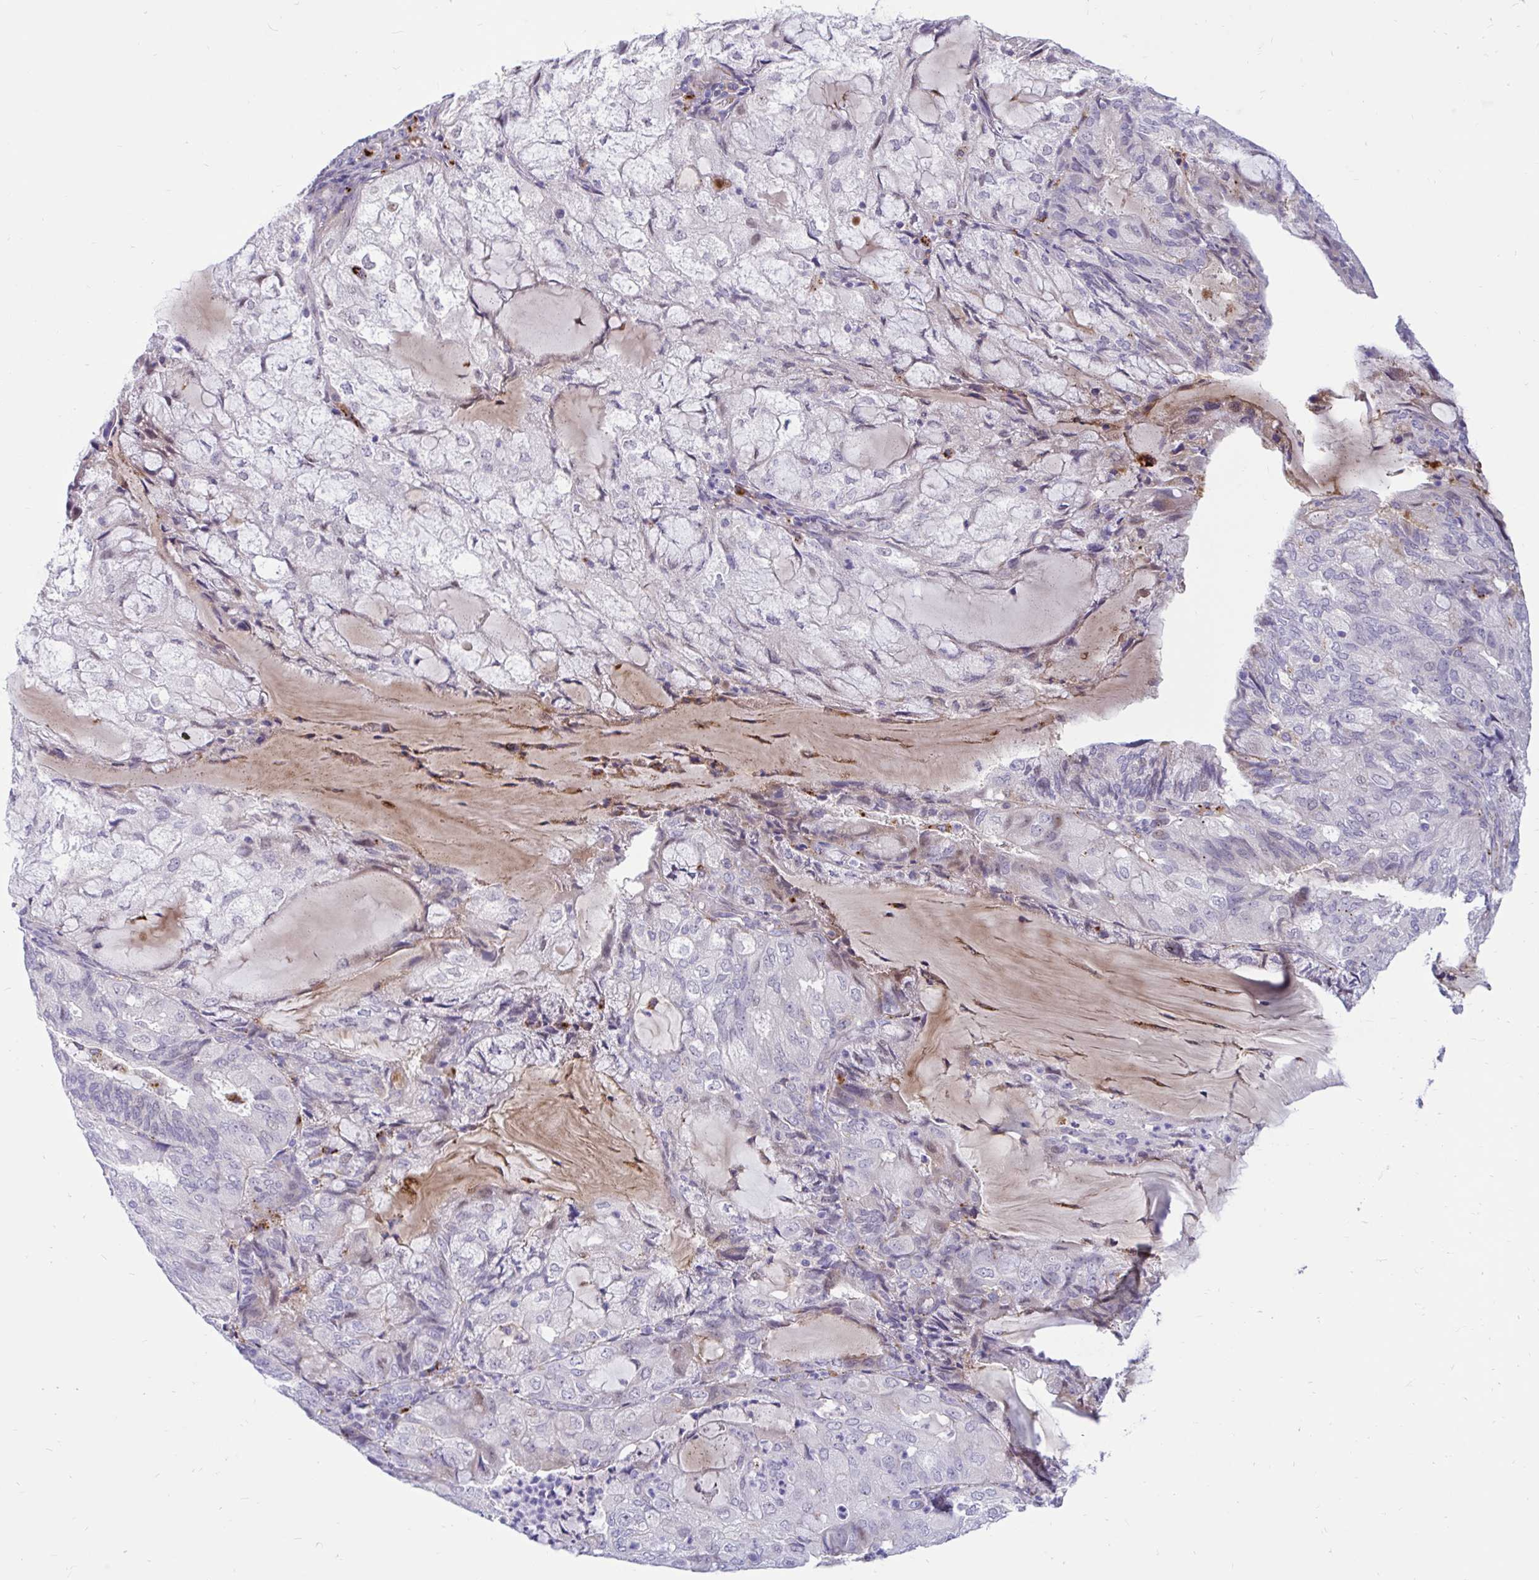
{"staining": {"intensity": "negative", "quantity": "none", "location": "none"}, "tissue": "endometrial cancer", "cell_type": "Tumor cells", "image_type": "cancer", "snomed": [{"axis": "morphology", "description": "Adenocarcinoma, NOS"}, {"axis": "topography", "description": "Endometrium"}], "caption": "High magnification brightfield microscopy of endometrial adenocarcinoma stained with DAB (brown) and counterstained with hematoxylin (blue): tumor cells show no significant staining.", "gene": "FAM219B", "patient": {"sex": "female", "age": 81}}